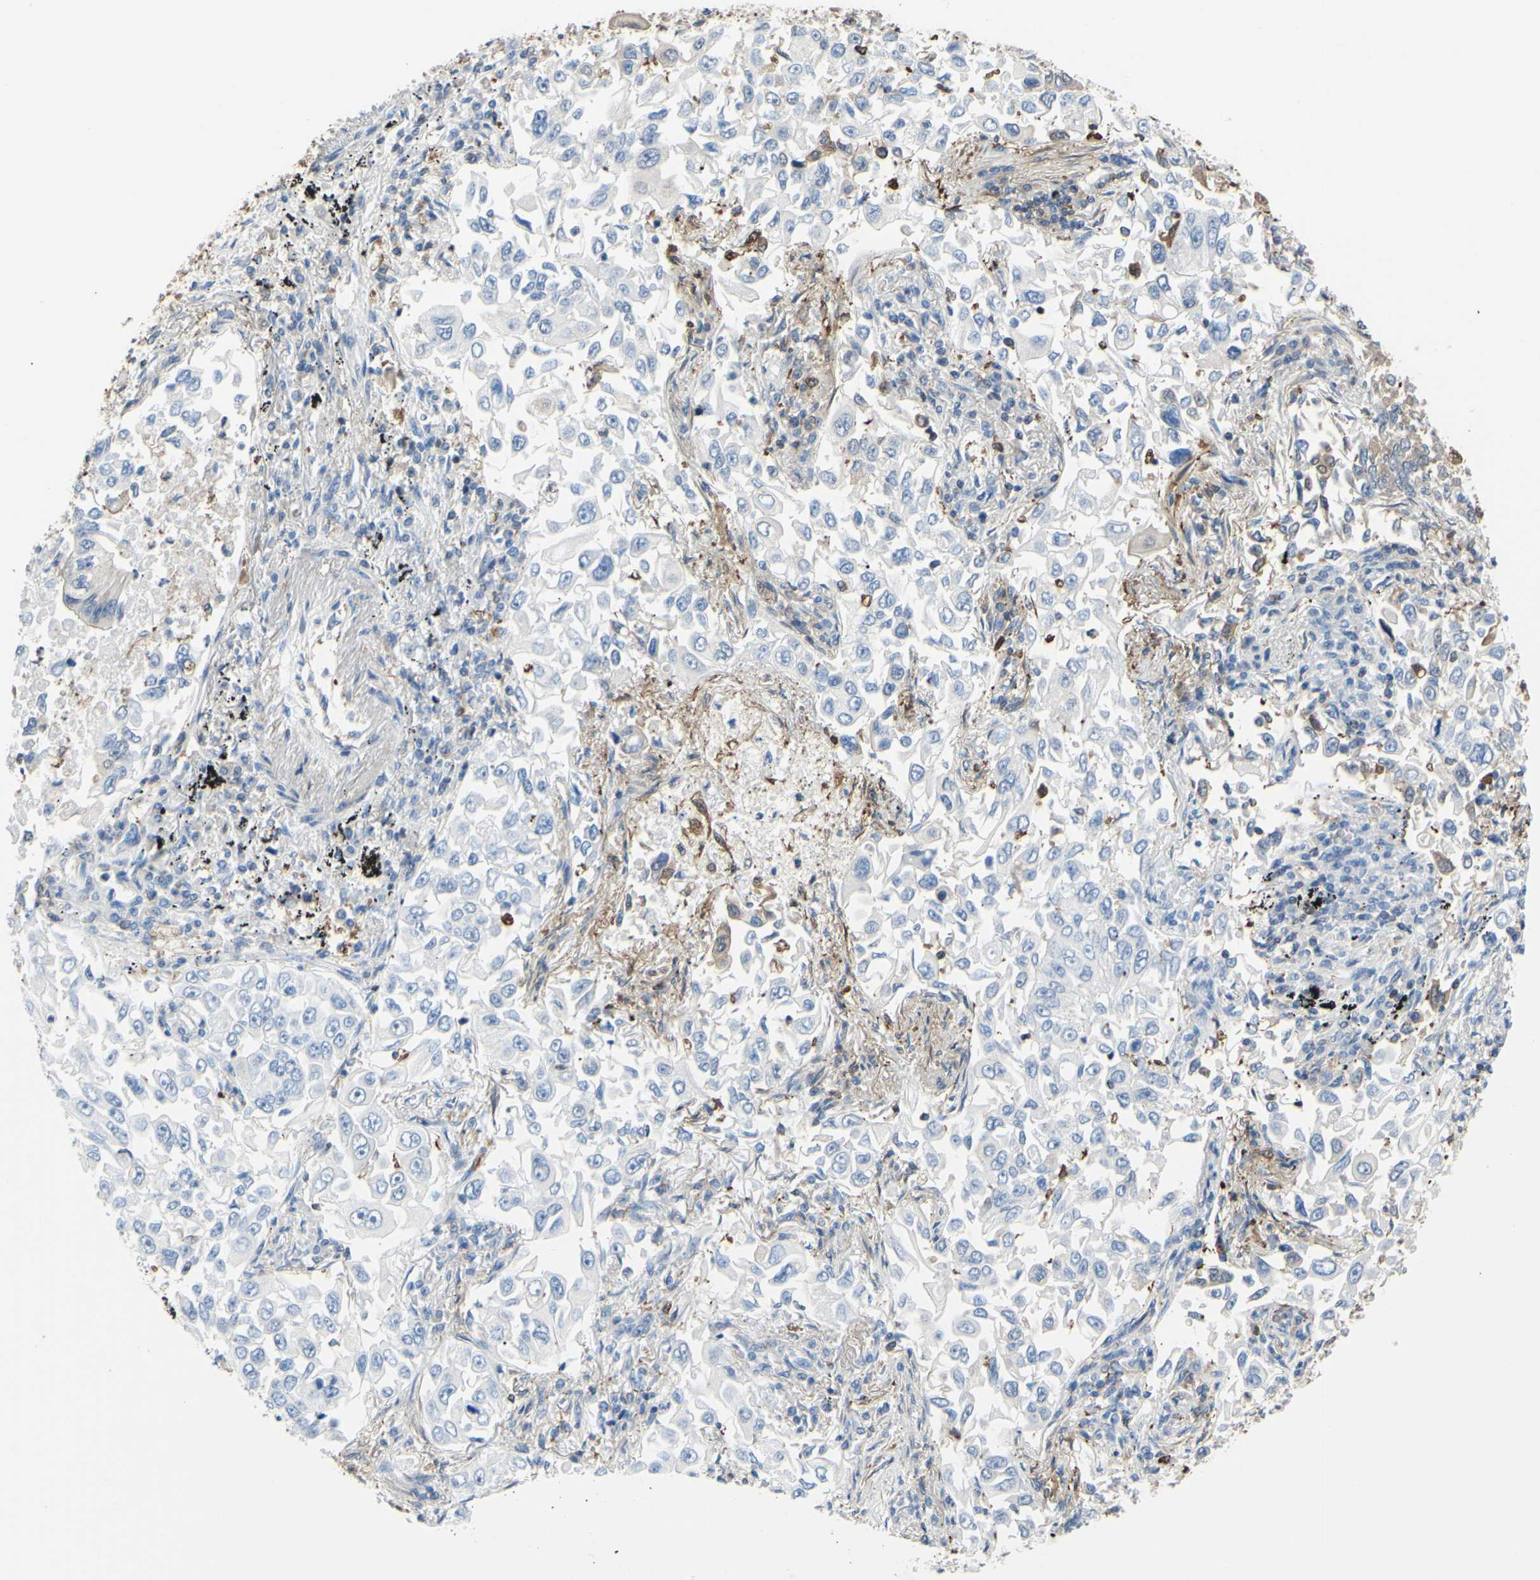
{"staining": {"intensity": "negative", "quantity": "none", "location": "none"}, "tissue": "lung cancer", "cell_type": "Tumor cells", "image_type": "cancer", "snomed": [{"axis": "morphology", "description": "Adenocarcinoma, NOS"}, {"axis": "topography", "description": "Lung"}], "caption": "This image is of lung adenocarcinoma stained with immunohistochemistry (IHC) to label a protein in brown with the nuclei are counter-stained blue. There is no staining in tumor cells.", "gene": "UPK3B", "patient": {"sex": "male", "age": 84}}